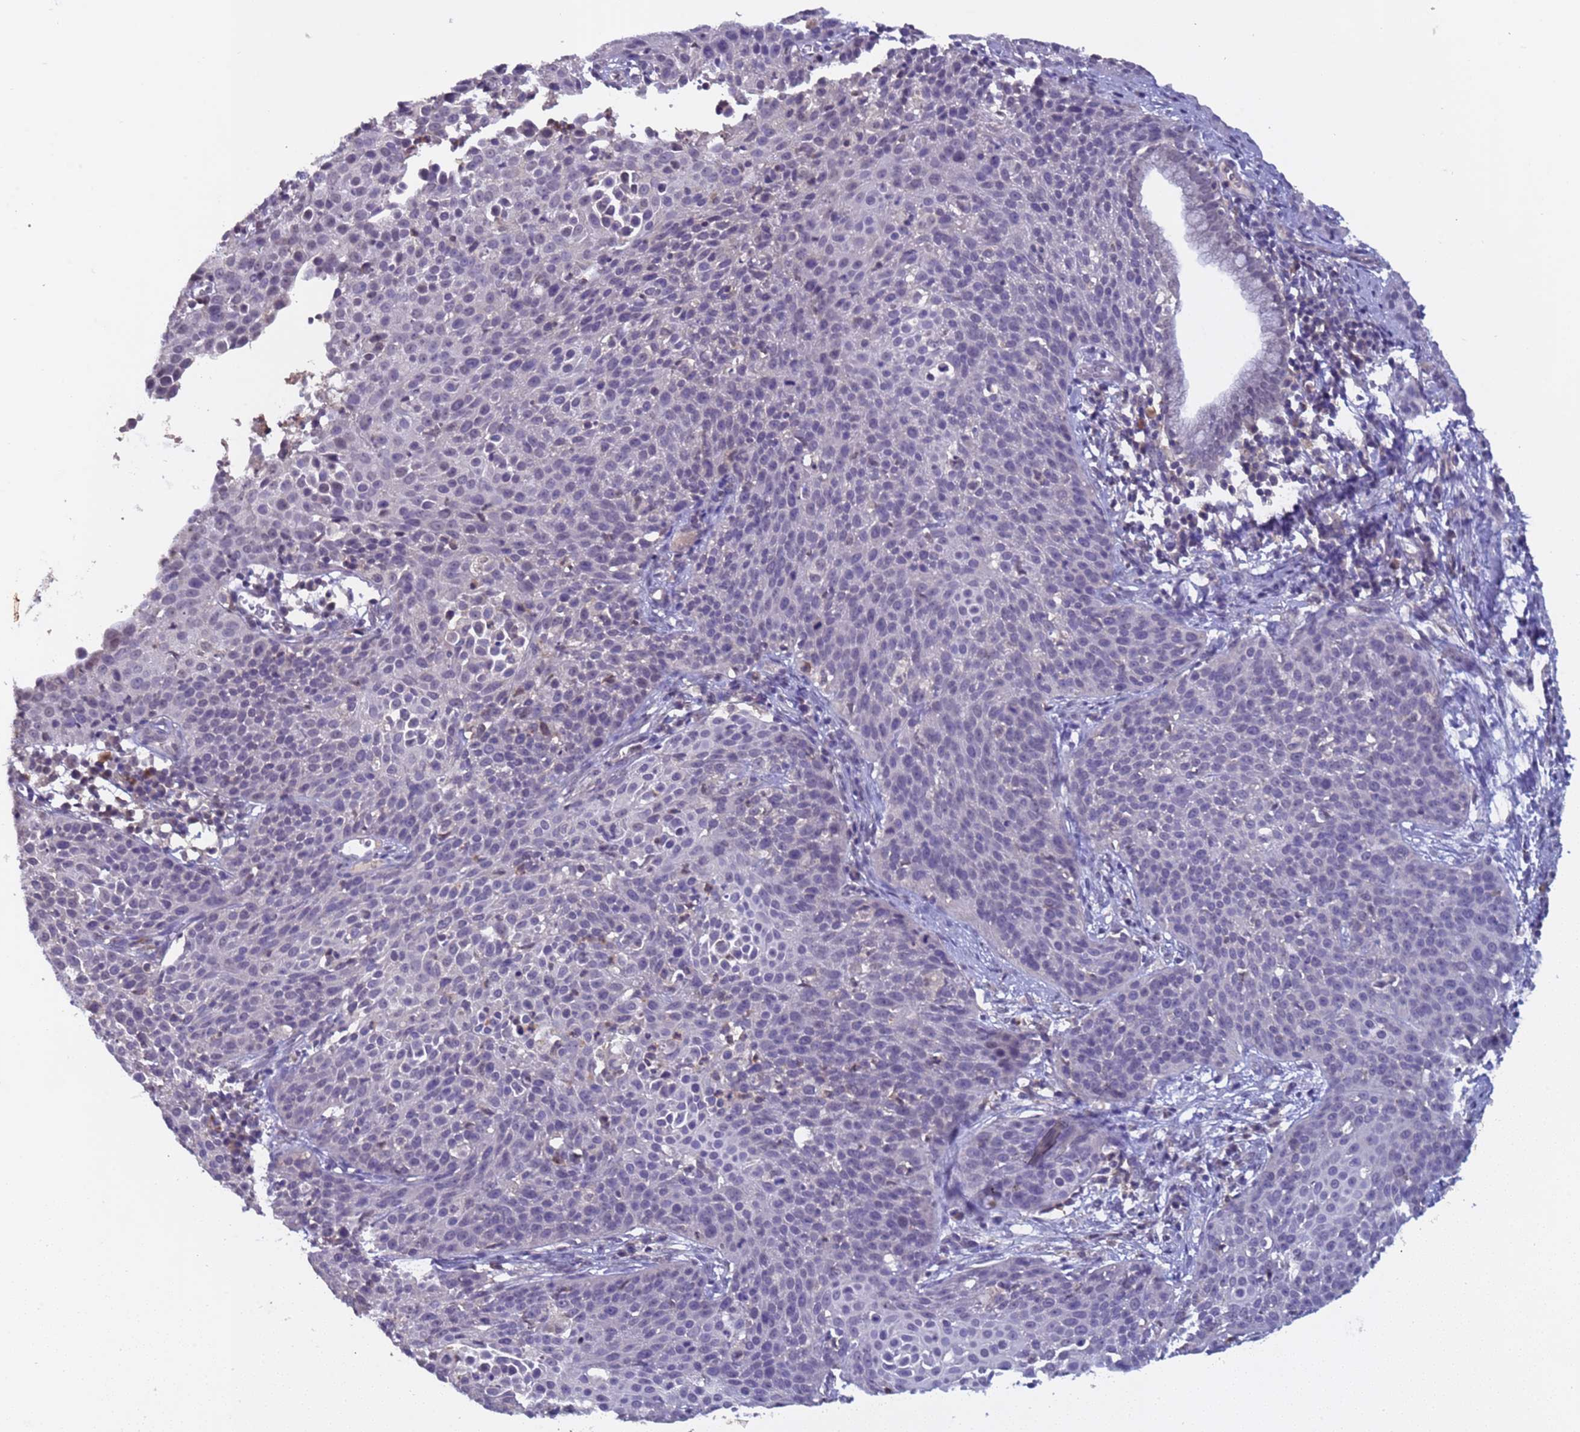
{"staining": {"intensity": "negative", "quantity": "none", "location": "none"}, "tissue": "cervical cancer", "cell_type": "Tumor cells", "image_type": "cancer", "snomed": [{"axis": "morphology", "description": "Squamous cell carcinoma, NOS"}, {"axis": "topography", "description": "Cervix"}], "caption": "There is no significant staining in tumor cells of cervical cancer (squamous cell carcinoma).", "gene": "ZNF248", "patient": {"sex": "female", "age": 38}}